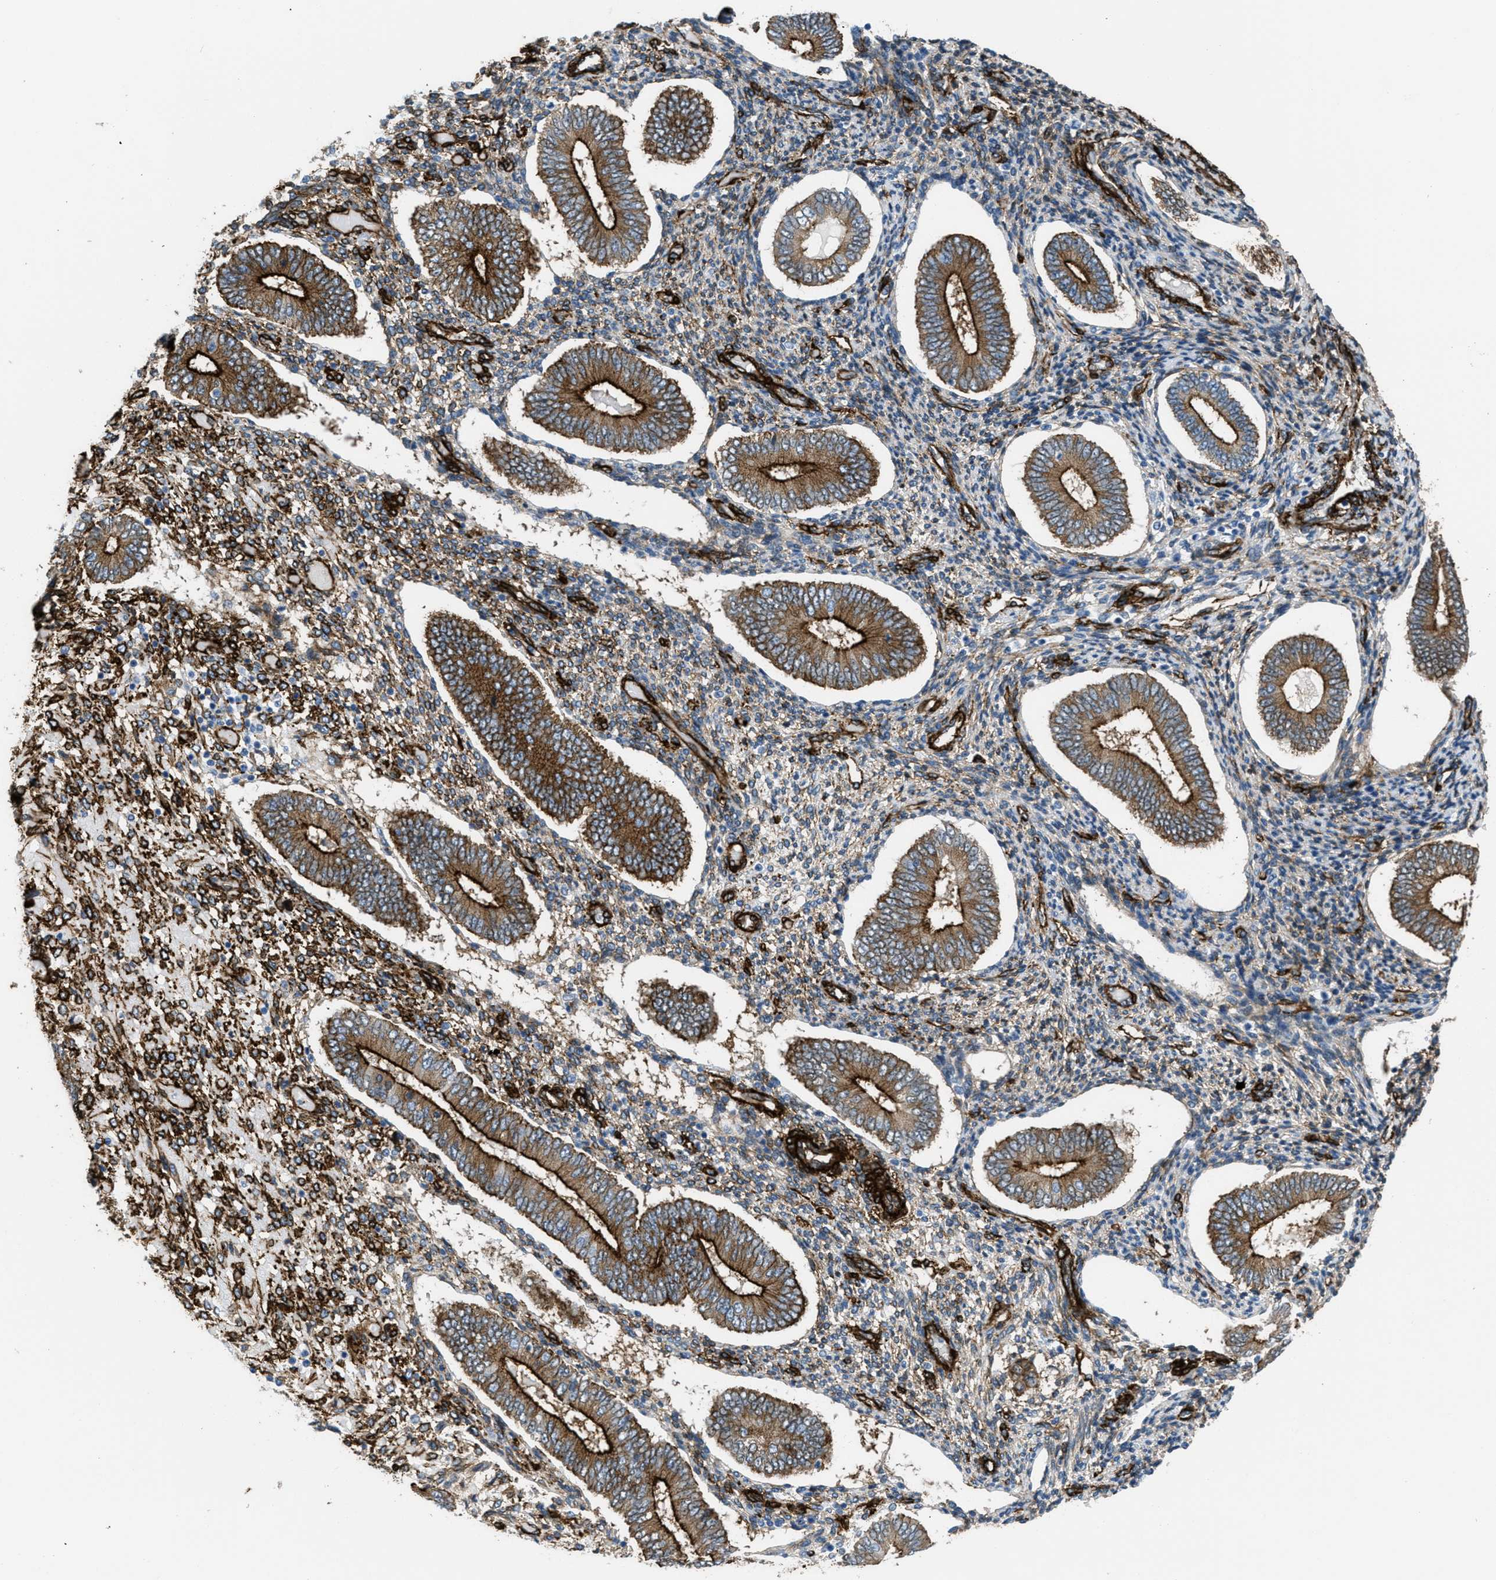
{"staining": {"intensity": "moderate", "quantity": "25%-75%", "location": "cytoplasmic/membranous"}, "tissue": "endometrium", "cell_type": "Cells in endometrial stroma", "image_type": "normal", "snomed": [{"axis": "morphology", "description": "Normal tissue, NOS"}, {"axis": "topography", "description": "Endometrium"}], "caption": "Endometrium was stained to show a protein in brown. There is medium levels of moderate cytoplasmic/membranous staining in approximately 25%-75% of cells in endometrial stroma. (DAB IHC with brightfield microscopy, high magnification).", "gene": "CALD1", "patient": {"sex": "female", "age": 42}}